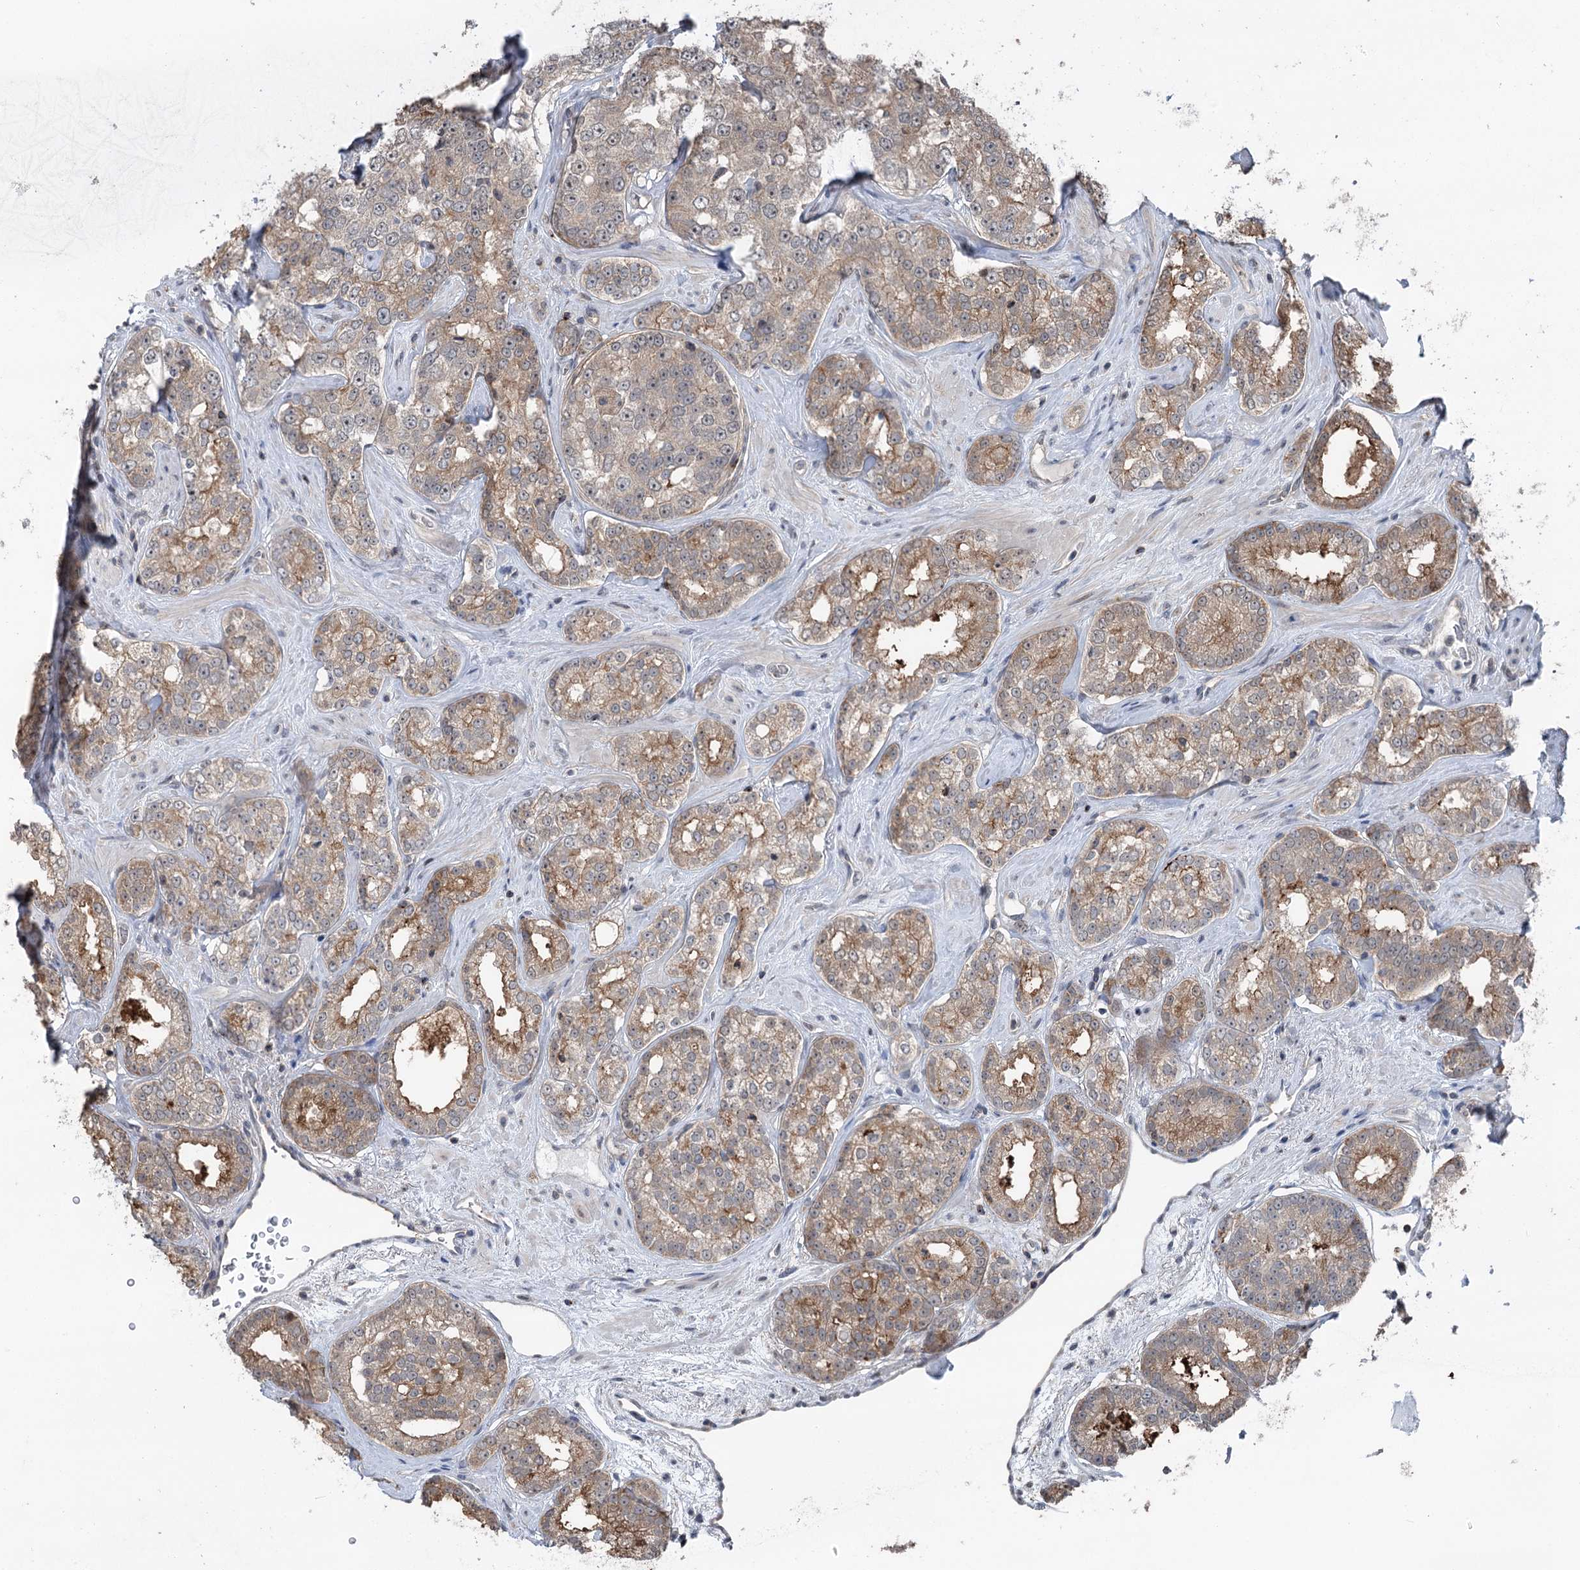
{"staining": {"intensity": "moderate", "quantity": ">75%", "location": "cytoplasmic/membranous"}, "tissue": "prostate cancer", "cell_type": "Tumor cells", "image_type": "cancer", "snomed": [{"axis": "morphology", "description": "Normal tissue, NOS"}, {"axis": "morphology", "description": "Adenocarcinoma, High grade"}, {"axis": "topography", "description": "Prostate"}], "caption": "Immunohistochemical staining of prostate high-grade adenocarcinoma exhibits medium levels of moderate cytoplasmic/membranous staining in about >75% of tumor cells.", "gene": "CCSER2", "patient": {"sex": "male", "age": 83}}